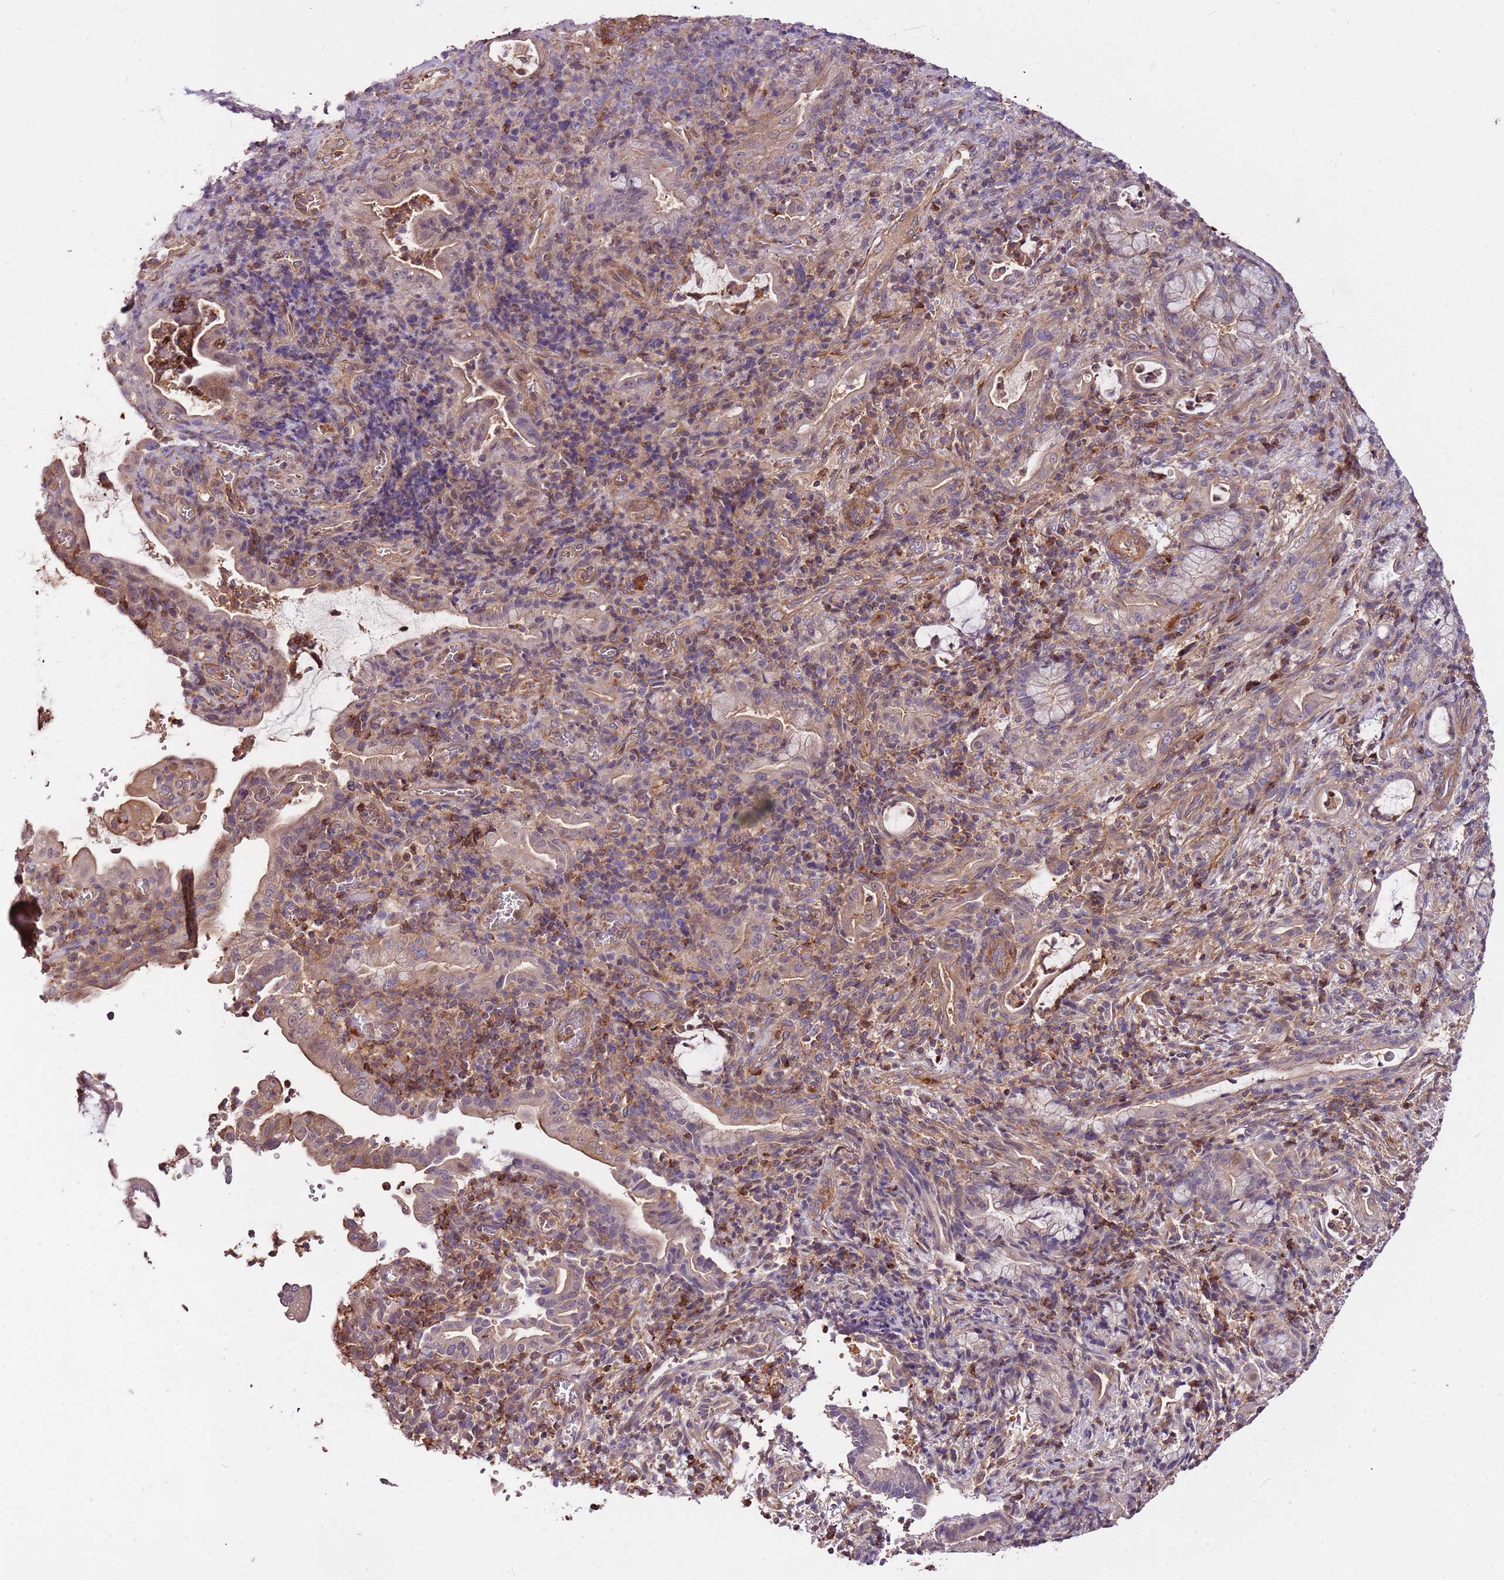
{"staining": {"intensity": "weak", "quantity": "<25%", "location": "cytoplasmic/membranous"}, "tissue": "pancreatic cancer", "cell_type": "Tumor cells", "image_type": "cancer", "snomed": [{"axis": "morphology", "description": "Normal tissue, NOS"}, {"axis": "morphology", "description": "Adenocarcinoma, NOS"}, {"axis": "topography", "description": "Pancreas"}], "caption": "Human adenocarcinoma (pancreatic) stained for a protein using immunohistochemistry (IHC) displays no expression in tumor cells.", "gene": "DENR", "patient": {"sex": "female", "age": 55}}